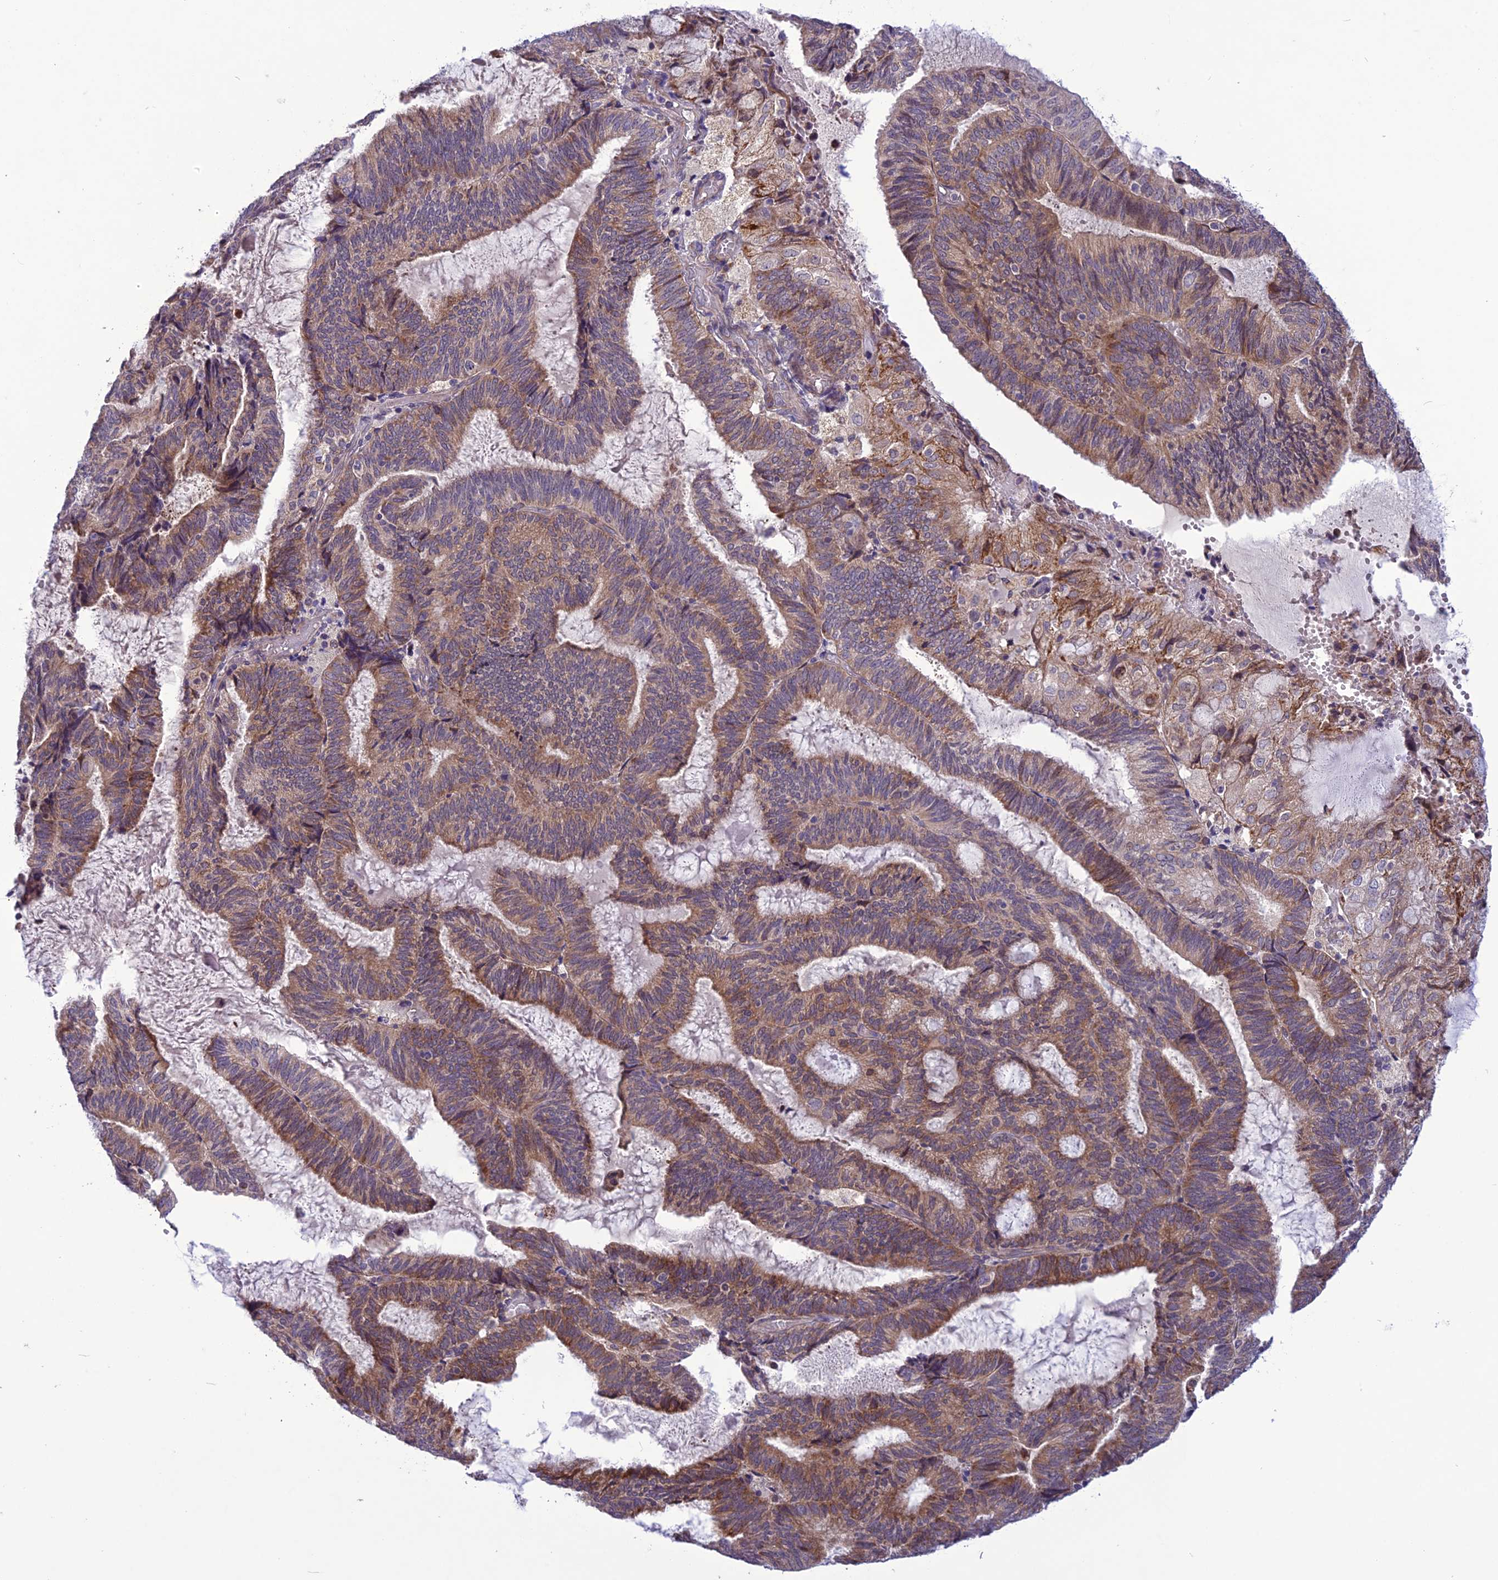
{"staining": {"intensity": "moderate", "quantity": "25%-75%", "location": "cytoplasmic/membranous"}, "tissue": "endometrial cancer", "cell_type": "Tumor cells", "image_type": "cancer", "snomed": [{"axis": "morphology", "description": "Adenocarcinoma, NOS"}, {"axis": "topography", "description": "Endometrium"}], "caption": "There is medium levels of moderate cytoplasmic/membranous positivity in tumor cells of endometrial adenocarcinoma, as demonstrated by immunohistochemical staining (brown color).", "gene": "PSMF1", "patient": {"sex": "female", "age": 81}}